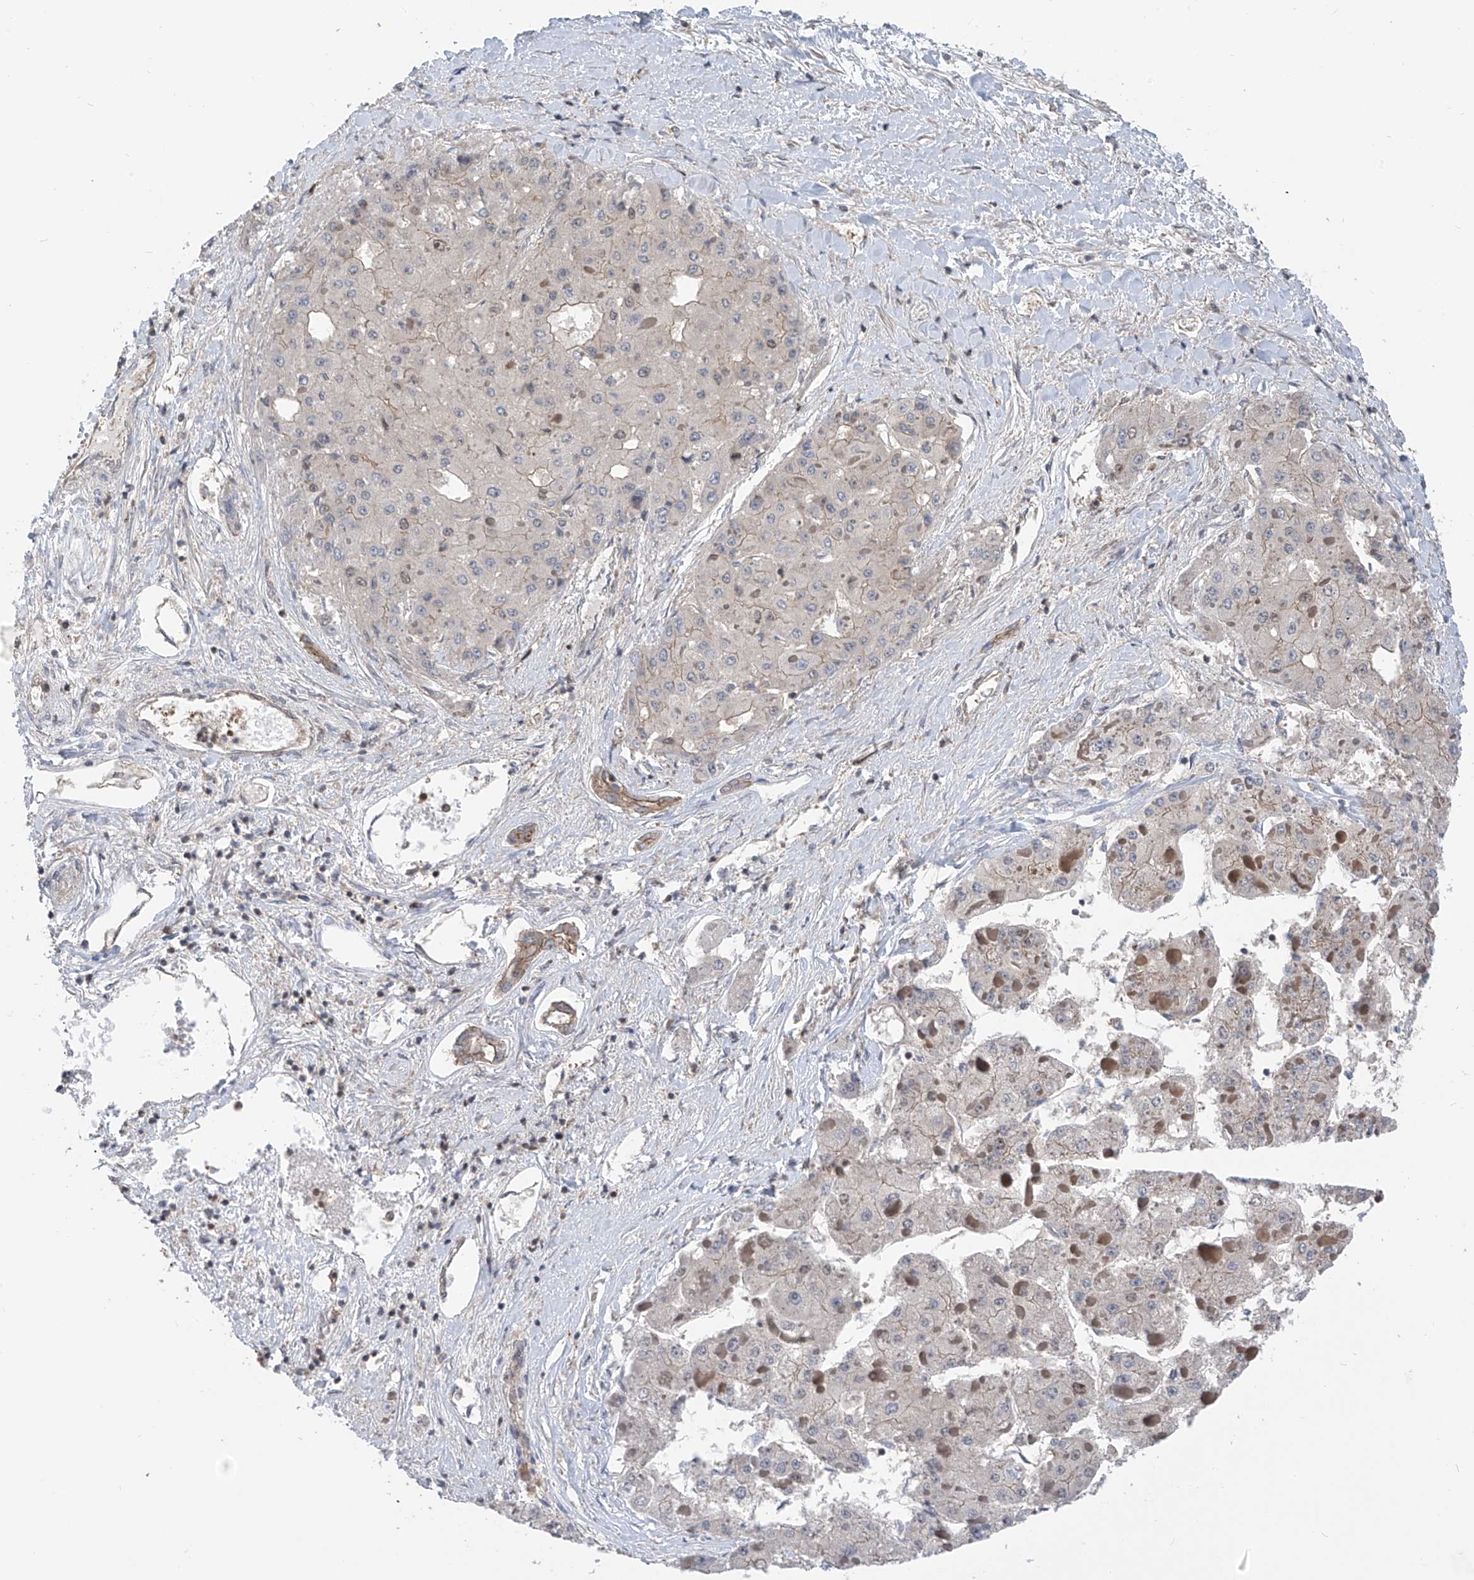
{"staining": {"intensity": "negative", "quantity": "none", "location": "none"}, "tissue": "liver cancer", "cell_type": "Tumor cells", "image_type": "cancer", "snomed": [{"axis": "morphology", "description": "Carcinoma, Hepatocellular, NOS"}, {"axis": "topography", "description": "Liver"}], "caption": "High power microscopy micrograph of an immunohistochemistry histopathology image of hepatocellular carcinoma (liver), revealing no significant expression in tumor cells.", "gene": "DNAJC9", "patient": {"sex": "female", "age": 73}}